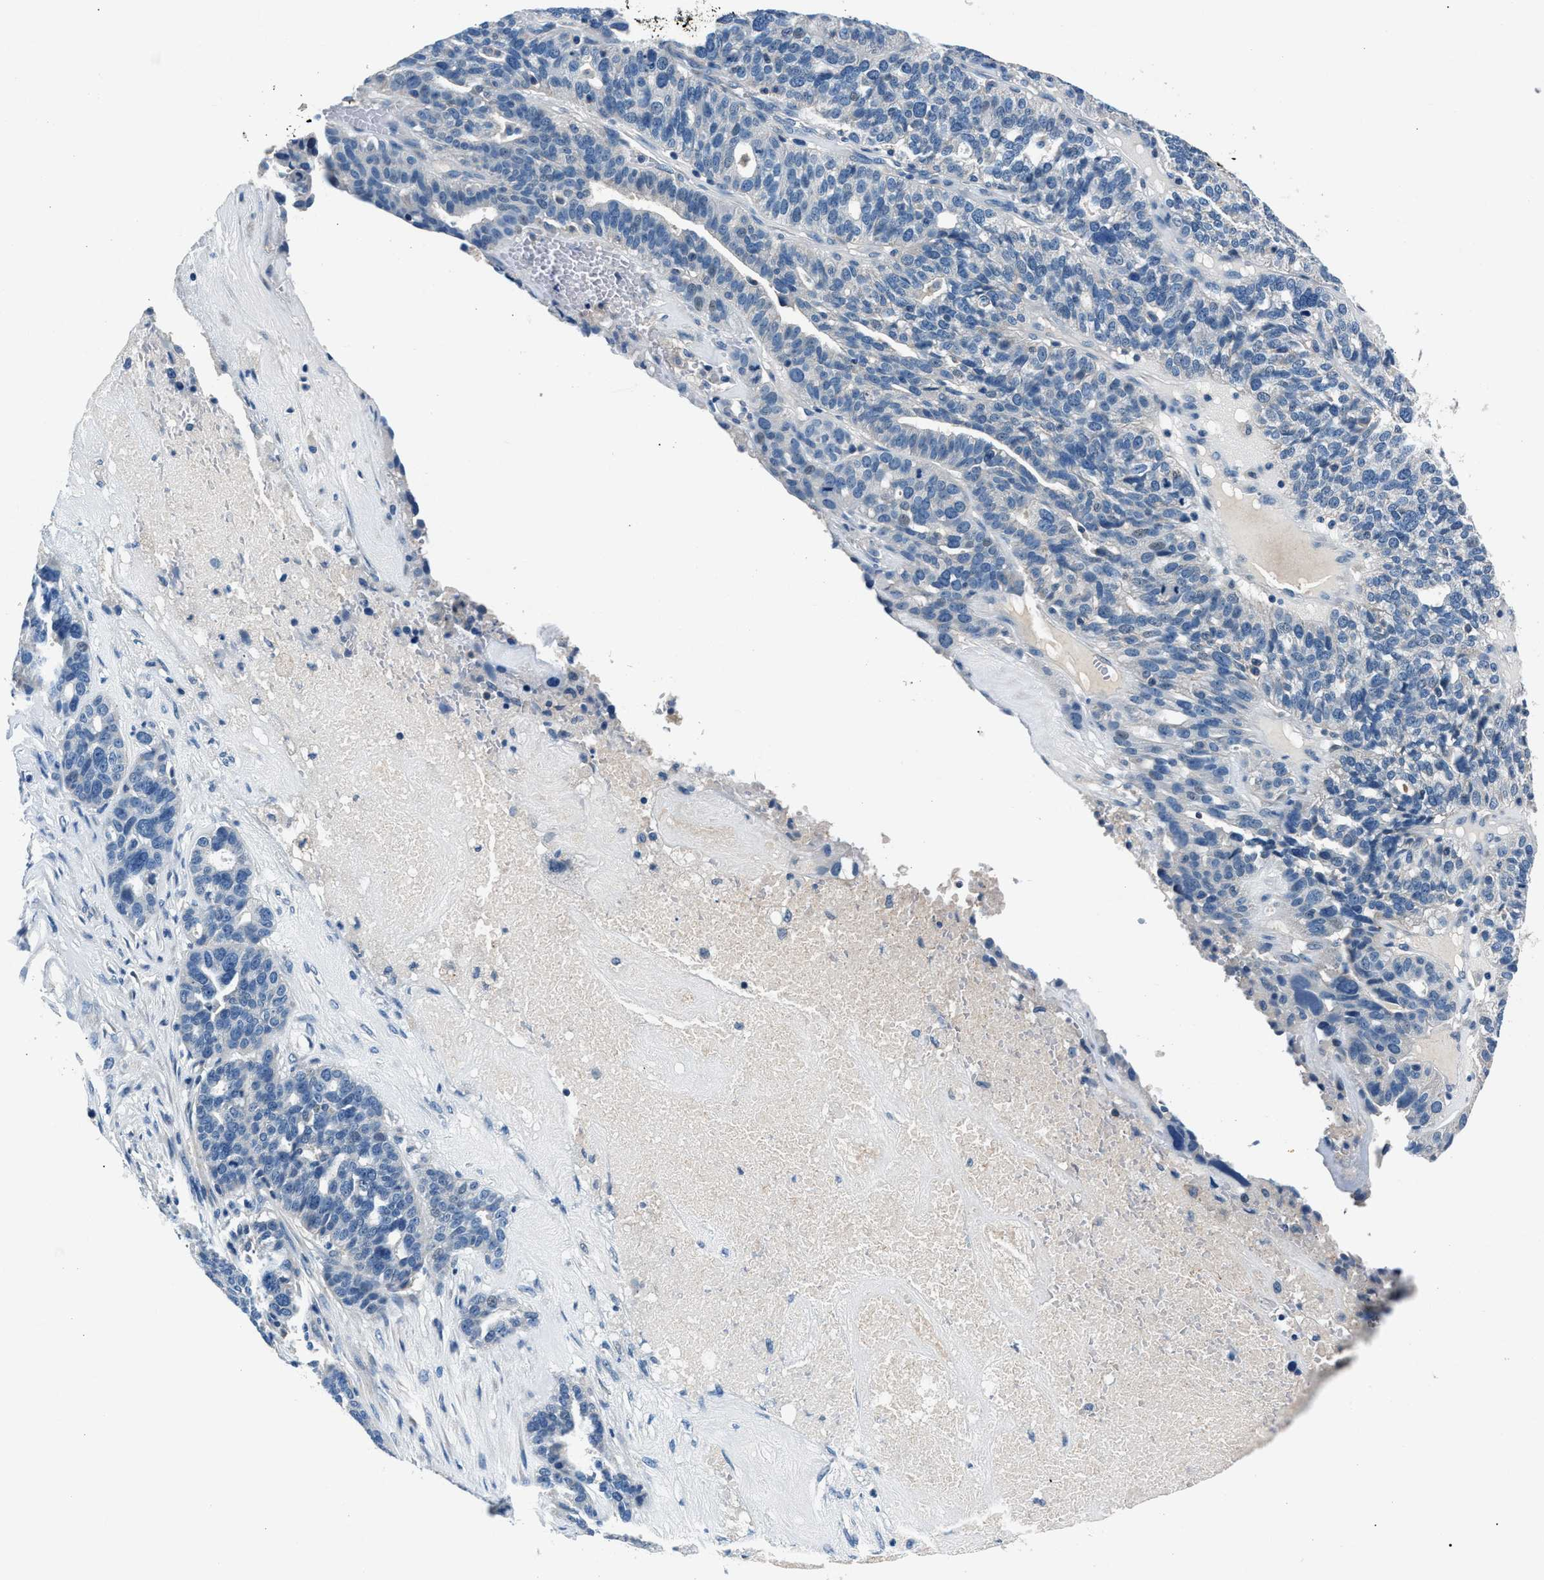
{"staining": {"intensity": "negative", "quantity": "none", "location": "none"}, "tissue": "ovarian cancer", "cell_type": "Tumor cells", "image_type": "cancer", "snomed": [{"axis": "morphology", "description": "Cystadenocarcinoma, serous, NOS"}, {"axis": "topography", "description": "Ovary"}], "caption": "Immunohistochemical staining of ovarian cancer exhibits no significant staining in tumor cells.", "gene": "DENND6B", "patient": {"sex": "female", "age": 59}}